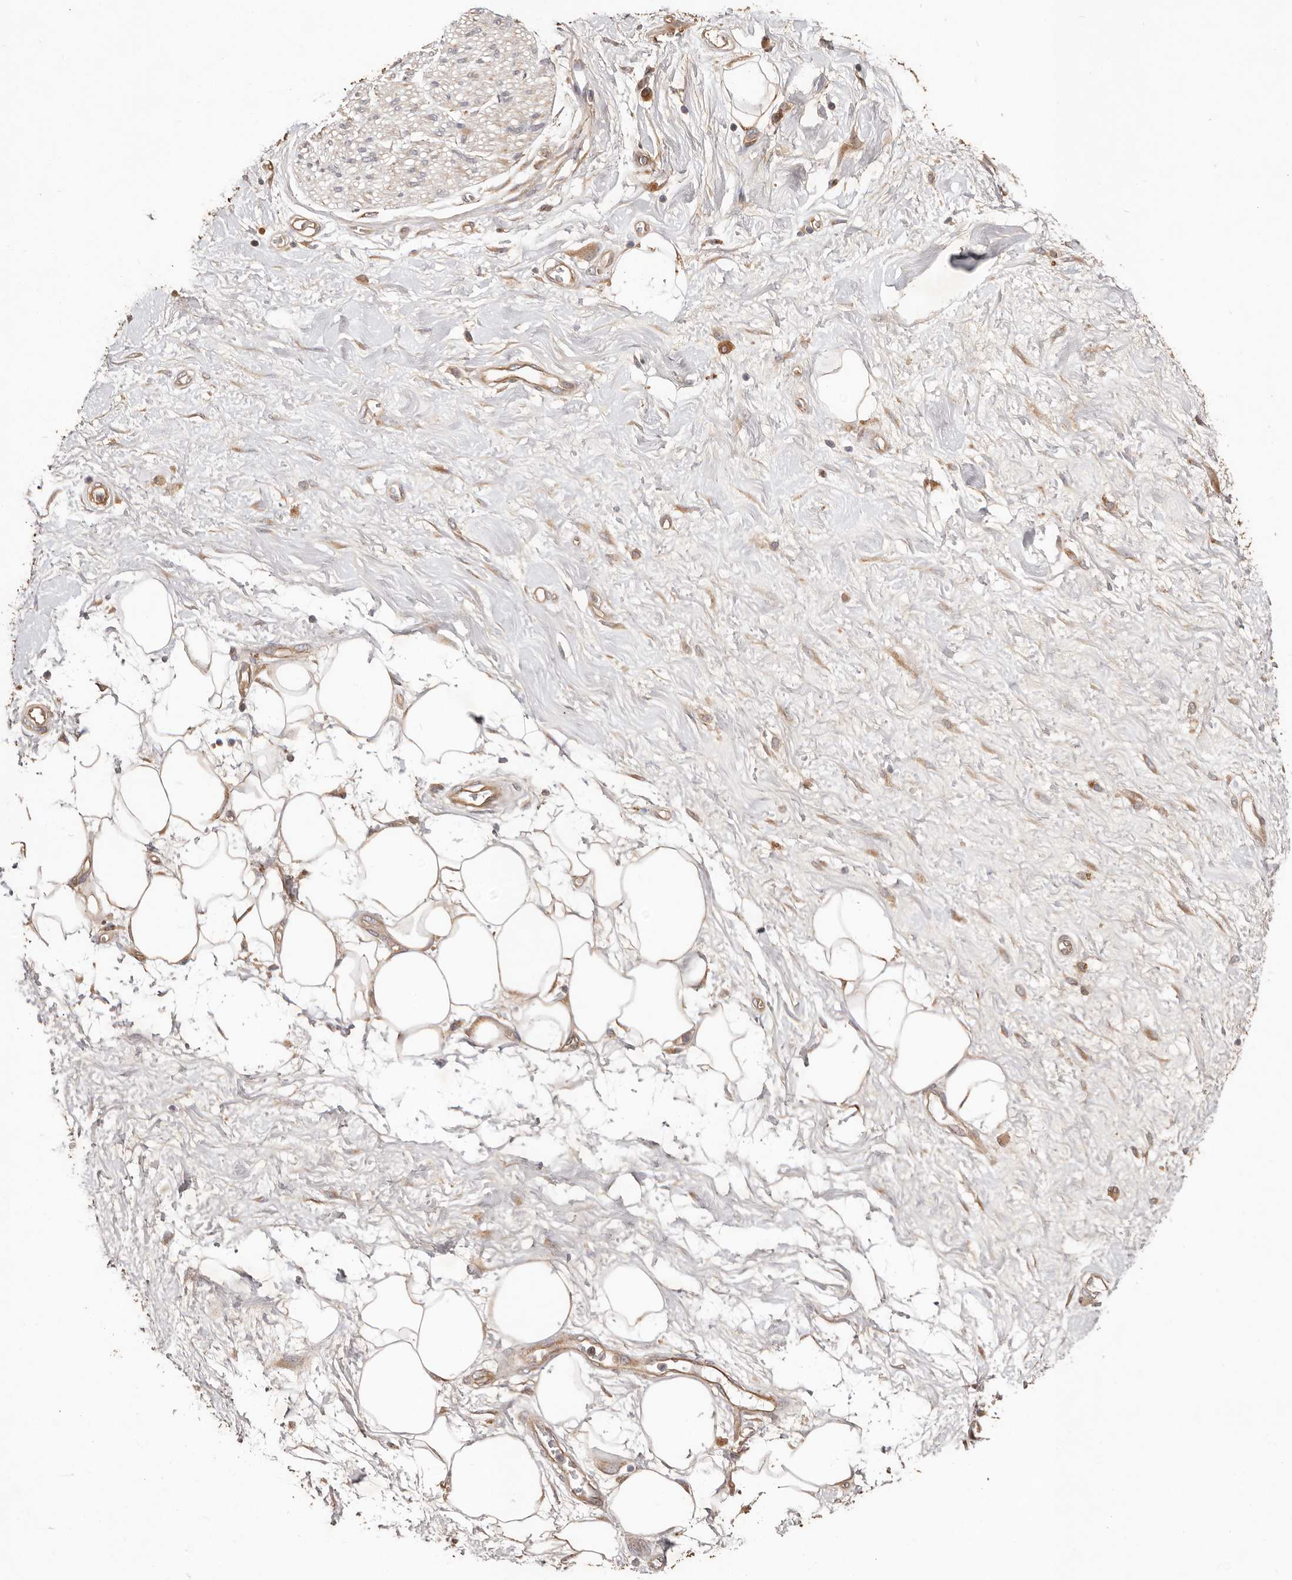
{"staining": {"intensity": "moderate", "quantity": "25%-75%", "location": "cytoplasmic/membranous"}, "tissue": "adipose tissue", "cell_type": "Adipocytes", "image_type": "normal", "snomed": [{"axis": "morphology", "description": "Normal tissue, NOS"}, {"axis": "morphology", "description": "Adenocarcinoma, NOS"}, {"axis": "topography", "description": "Pancreas"}, {"axis": "topography", "description": "Peripheral nerve tissue"}], "caption": "Approximately 25%-75% of adipocytes in benign human adipose tissue demonstrate moderate cytoplasmic/membranous protein expression as visualized by brown immunohistochemical staining.", "gene": "MACF1", "patient": {"sex": "male", "age": 59}}